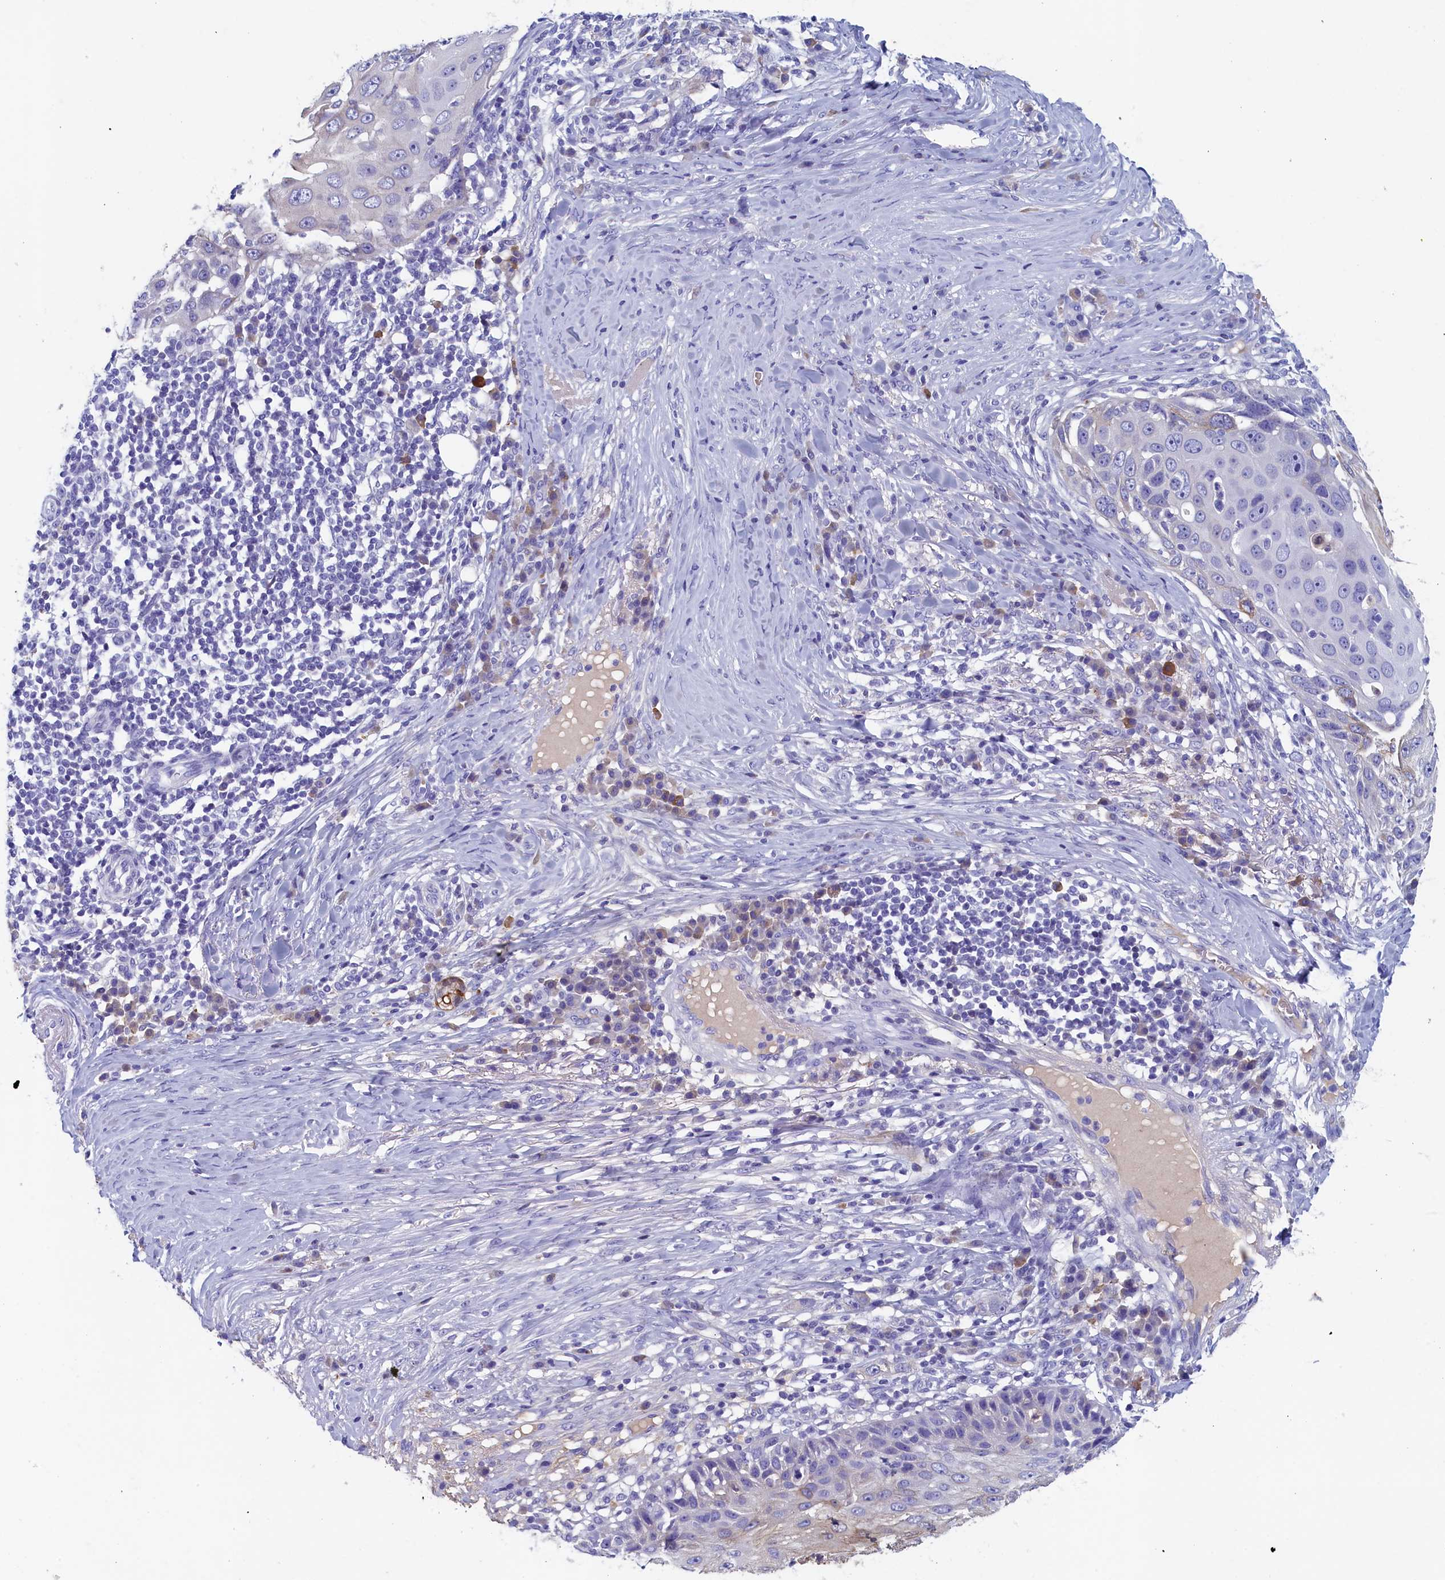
{"staining": {"intensity": "negative", "quantity": "none", "location": "none"}, "tissue": "skin cancer", "cell_type": "Tumor cells", "image_type": "cancer", "snomed": [{"axis": "morphology", "description": "Squamous cell carcinoma, NOS"}, {"axis": "topography", "description": "Skin"}], "caption": "Tumor cells show no significant protein staining in skin cancer (squamous cell carcinoma).", "gene": "GUCA1C", "patient": {"sex": "female", "age": 44}}